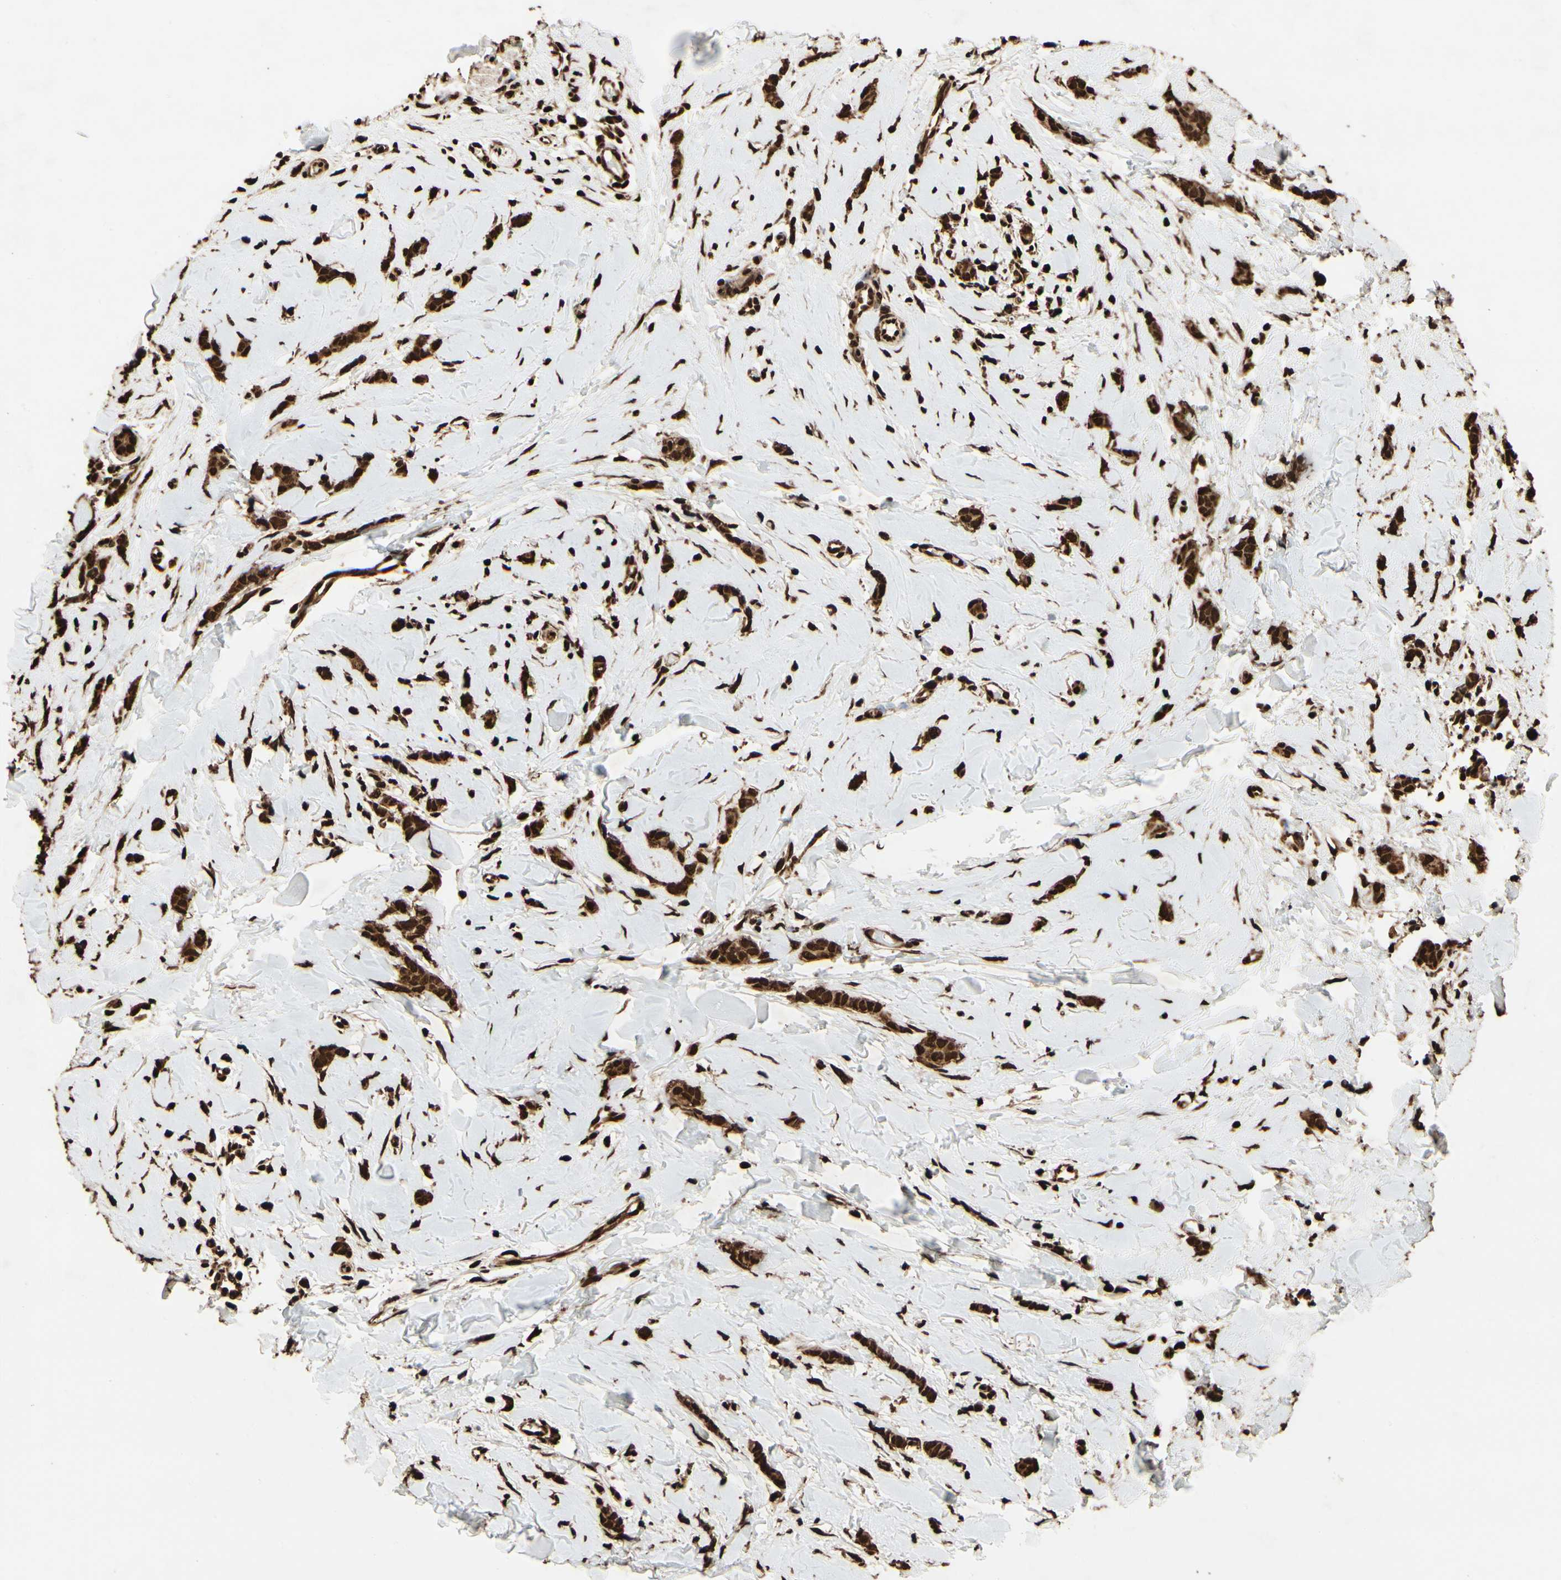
{"staining": {"intensity": "strong", "quantity": ">75%", "location": "cytoplasmic/membranous,nuclear"}, "tissue": "breast cancer", "cell_type": "Tumor cells", "image_type": "cancer", "snomed": [{"axis": "morphology", "description": "Lobular carcinoma"}, {"axis": "topography", "description": "Skin"}, {"axis": "topography", "description": "Breast"}], "caption": "The micrograph shows staining of breast cancer, revealing strong cytoplasmic/membranous and nuclear protein staining (brown color) within tumor cells.", "gene": "HNRNPK", "patient": {"sex": "female", "age": 46}}